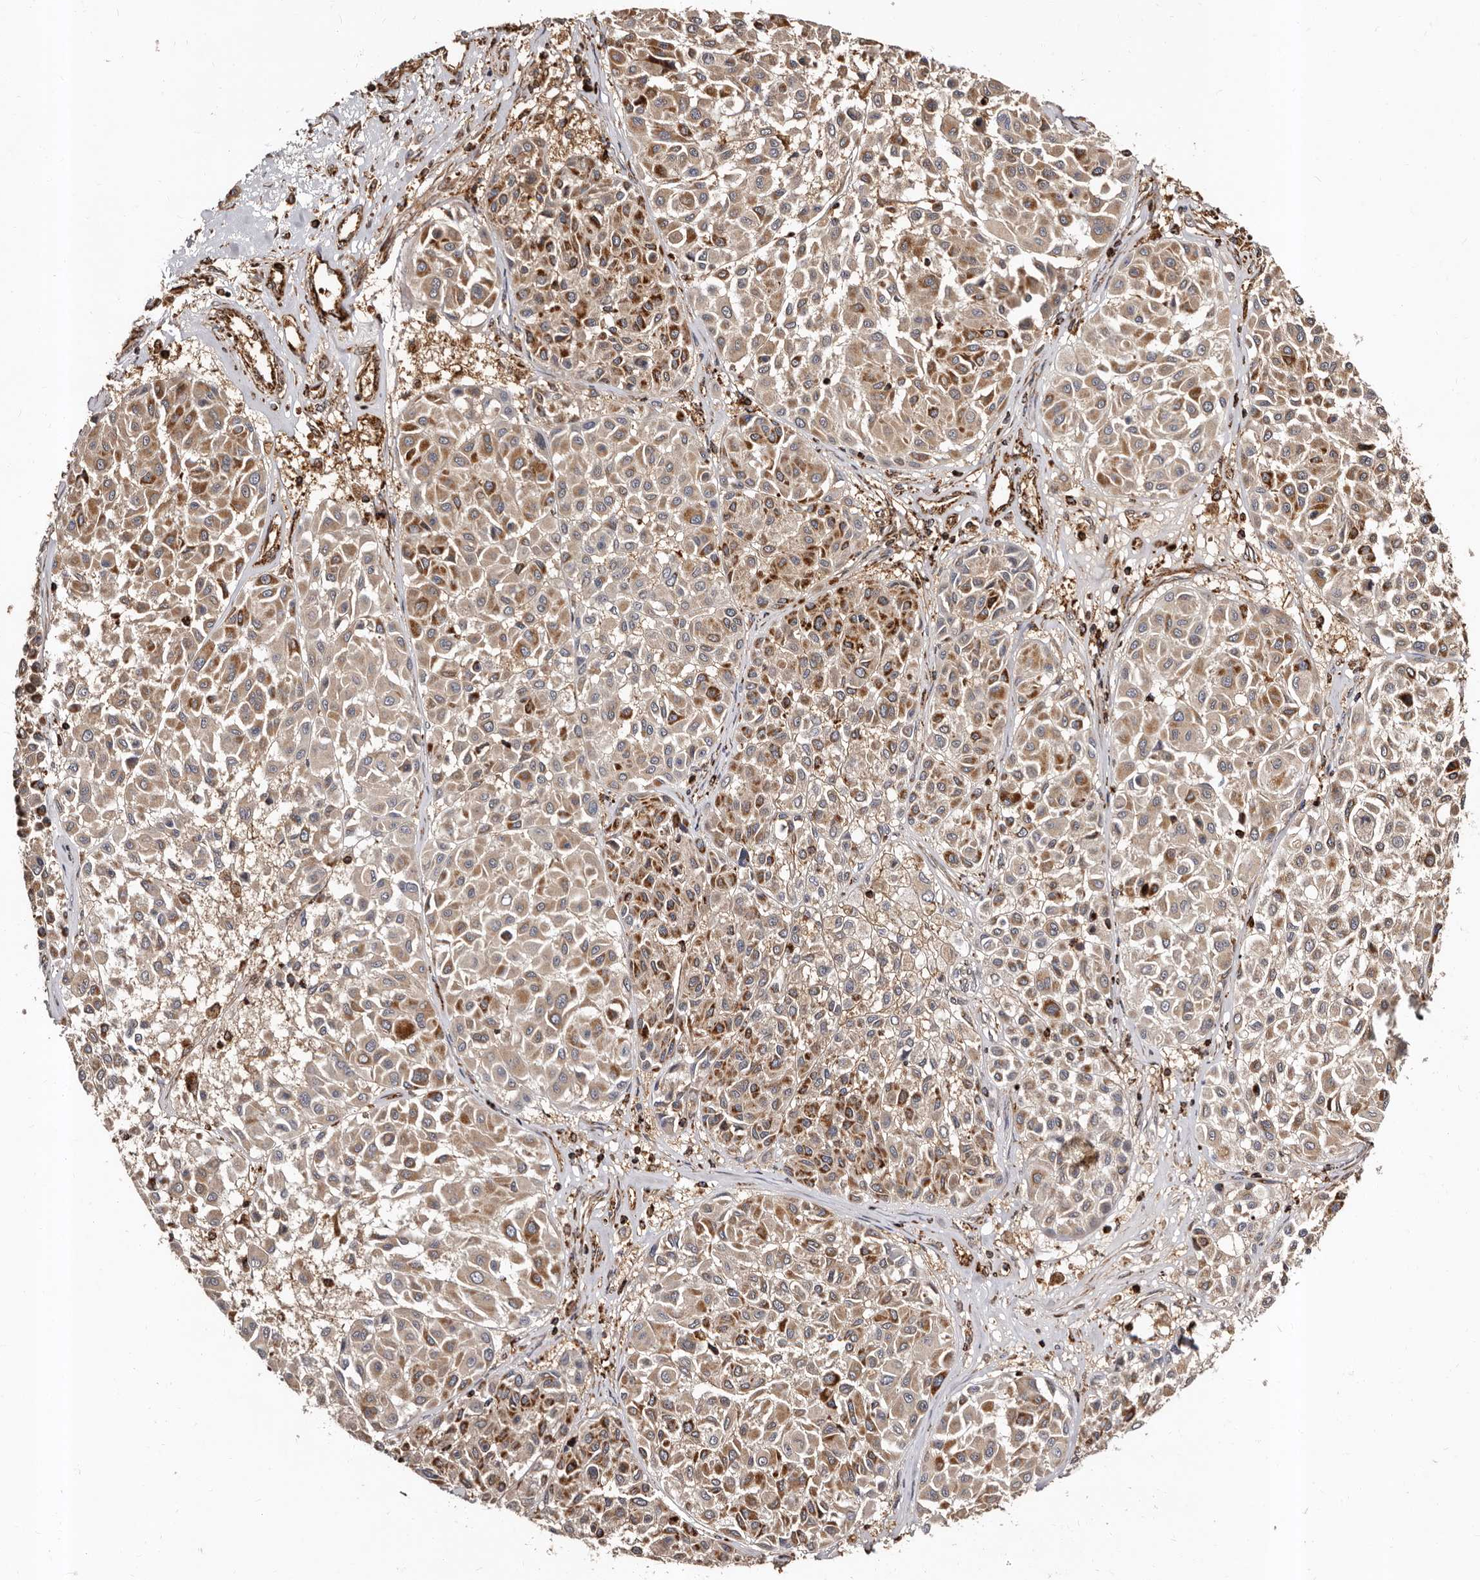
{"staining": {"intensity": "moderate", "quantity": ">75%", "location": "cytoplasmic/membranous"}, "tissue": "melanoma", "cell_type": "Tumor cells", "image_type": "cancer", "snomed": [{"axis": "morphology", "description": "Malignant melanoma, Metastatic site"}, {"axis": "topography", "description": "Soft tissue"}], "caption": "Moderate cytoplasmic/membranous protein expression is present in about >75% of tumor cells in melanoma.", "gene": "BAX", "patient": {"sex": "male", "age": 41}}